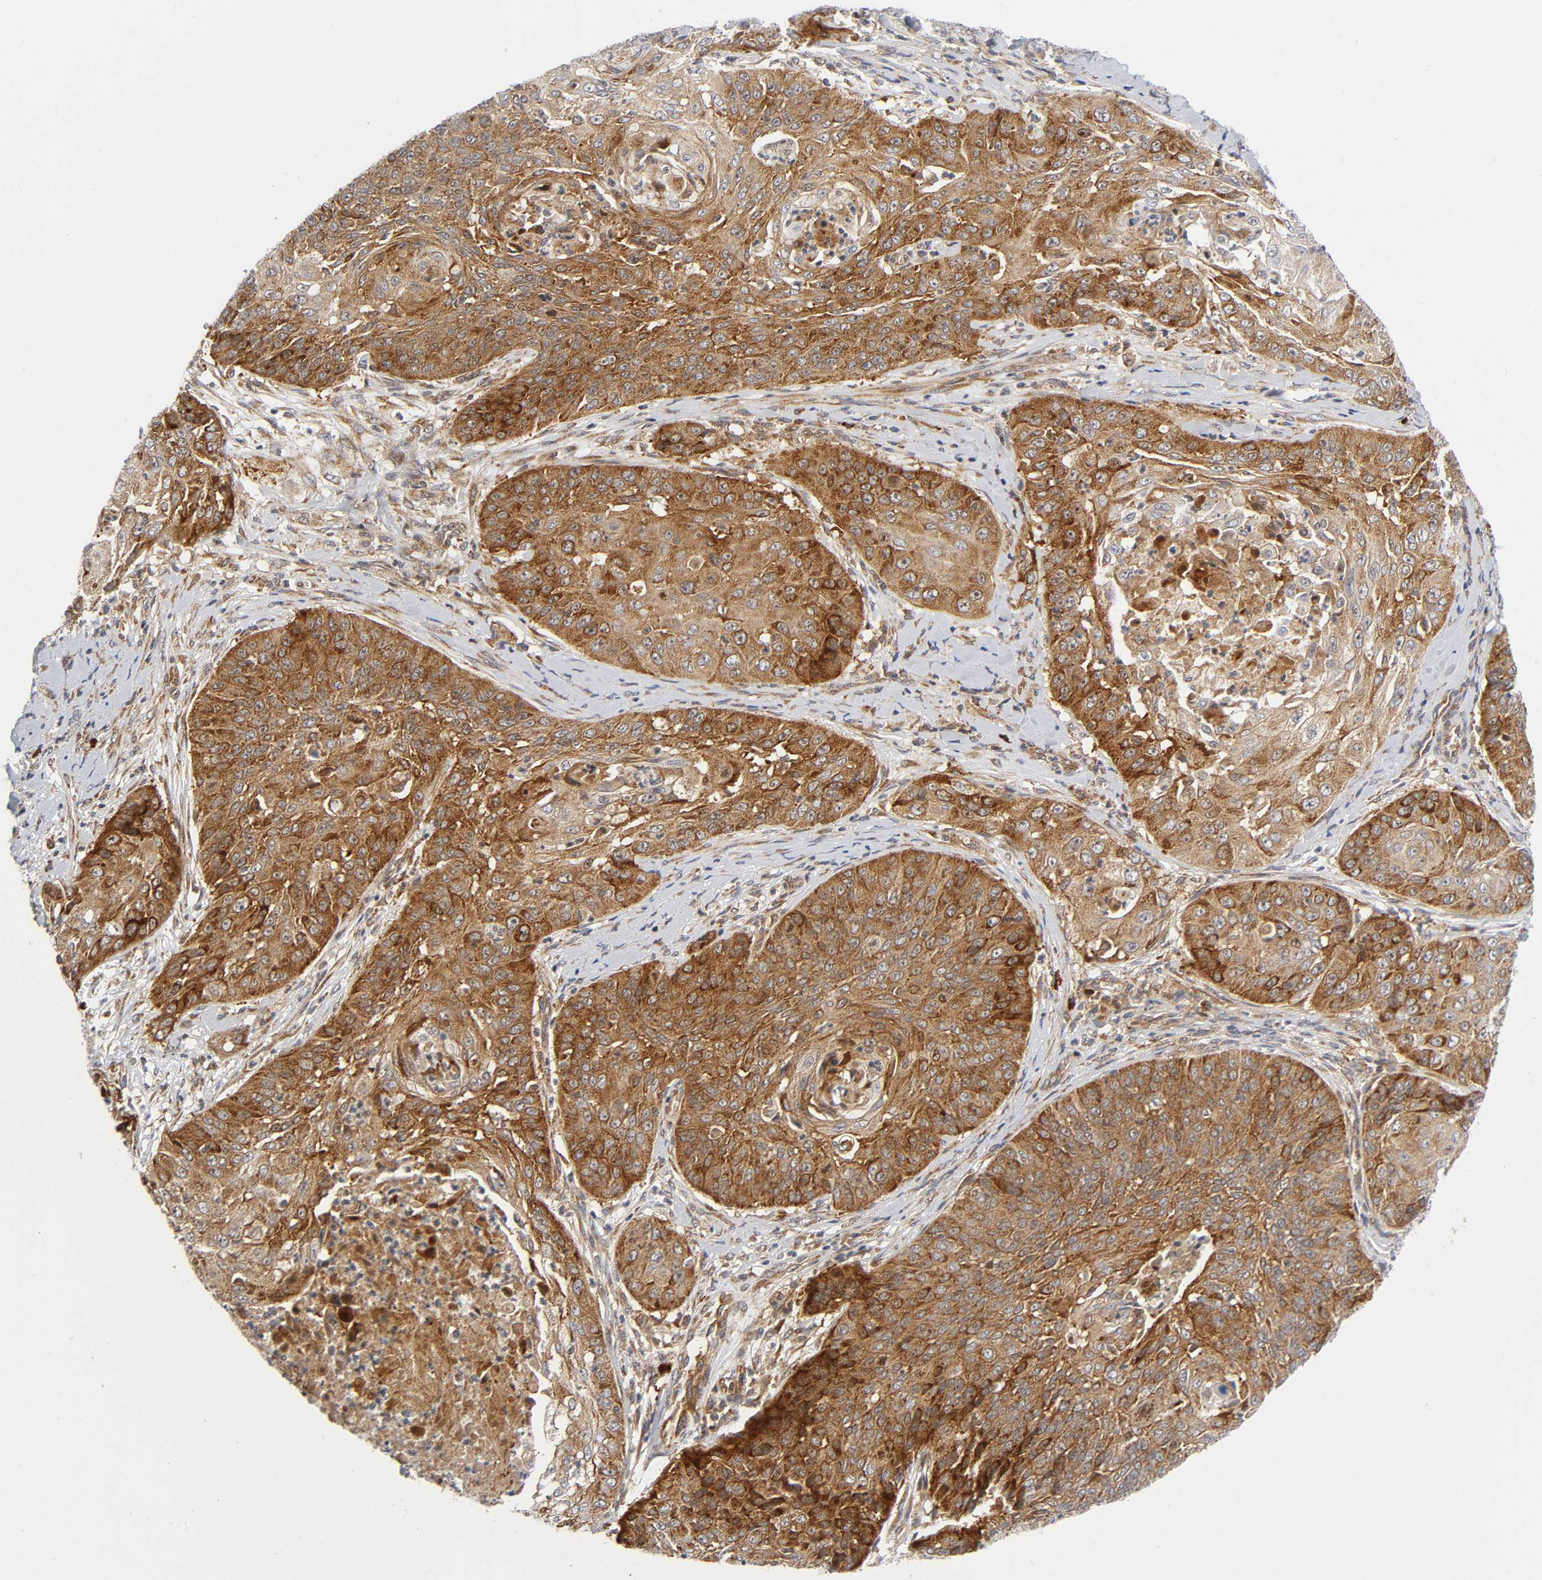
{"staining": {"intensity": "strong", "quantity": ">75%", "location": "cytoplasmic/membranous"}, "tissue": "cervical cancer", "cell_type": "Tumor cells", "image_type": "cancer", "snomed": [{"axis": "morphology", "description": "Squamous cell carcinoma, NOS"}, {"axis": "topography", "description": "Cervix"}], "caption": "Human cervical squamous cell carcinoma stained for a protein (brown) displays strong cytoplasmic/membranous positive expression in about >75% of tumor cells.", "gene": "EIF5", "patient": {"sex": "female", "age": 64}}